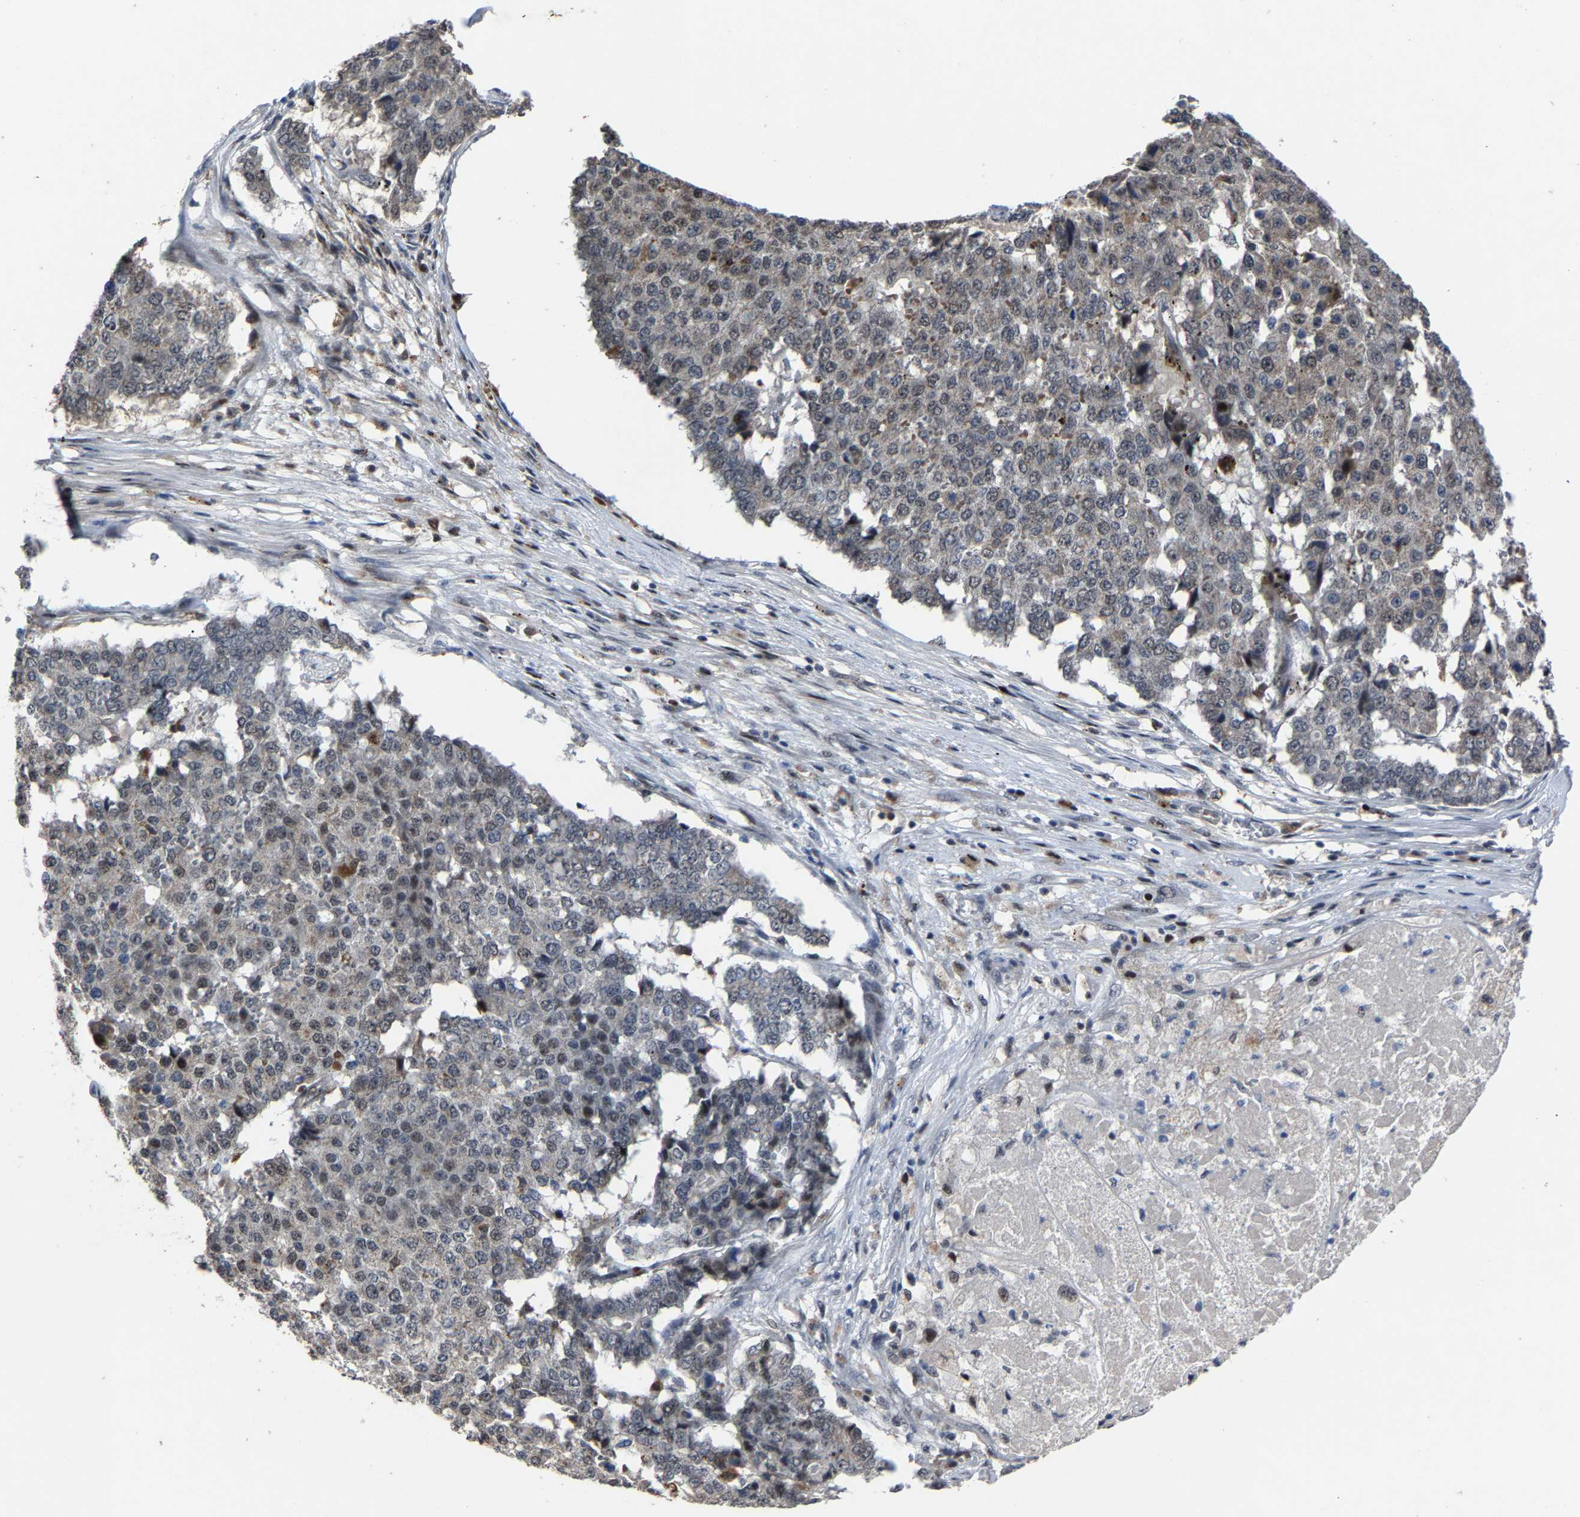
{"staining": {"intensity": "weak", "quantity": "25%-75%", "location": "nuclear"}, "tissue": "pancreatic cancer", "cell_type": "Tumor cells", "image_type": "cancer", "snomed": [{"axis": "morphology", "description": "Adenocarcinoma, NOS"}, {"axis": "topography", "description": "Pancreas"}], "caption": "Pancreatic cancer (adenocarcinoma) was stained to show a protein in brown. There is low levels of weak nuclear positivity in approximately 25%-75% of tumor cells.", "gene": "LSM8", "patient": {"sex": "male", "age": 50}}